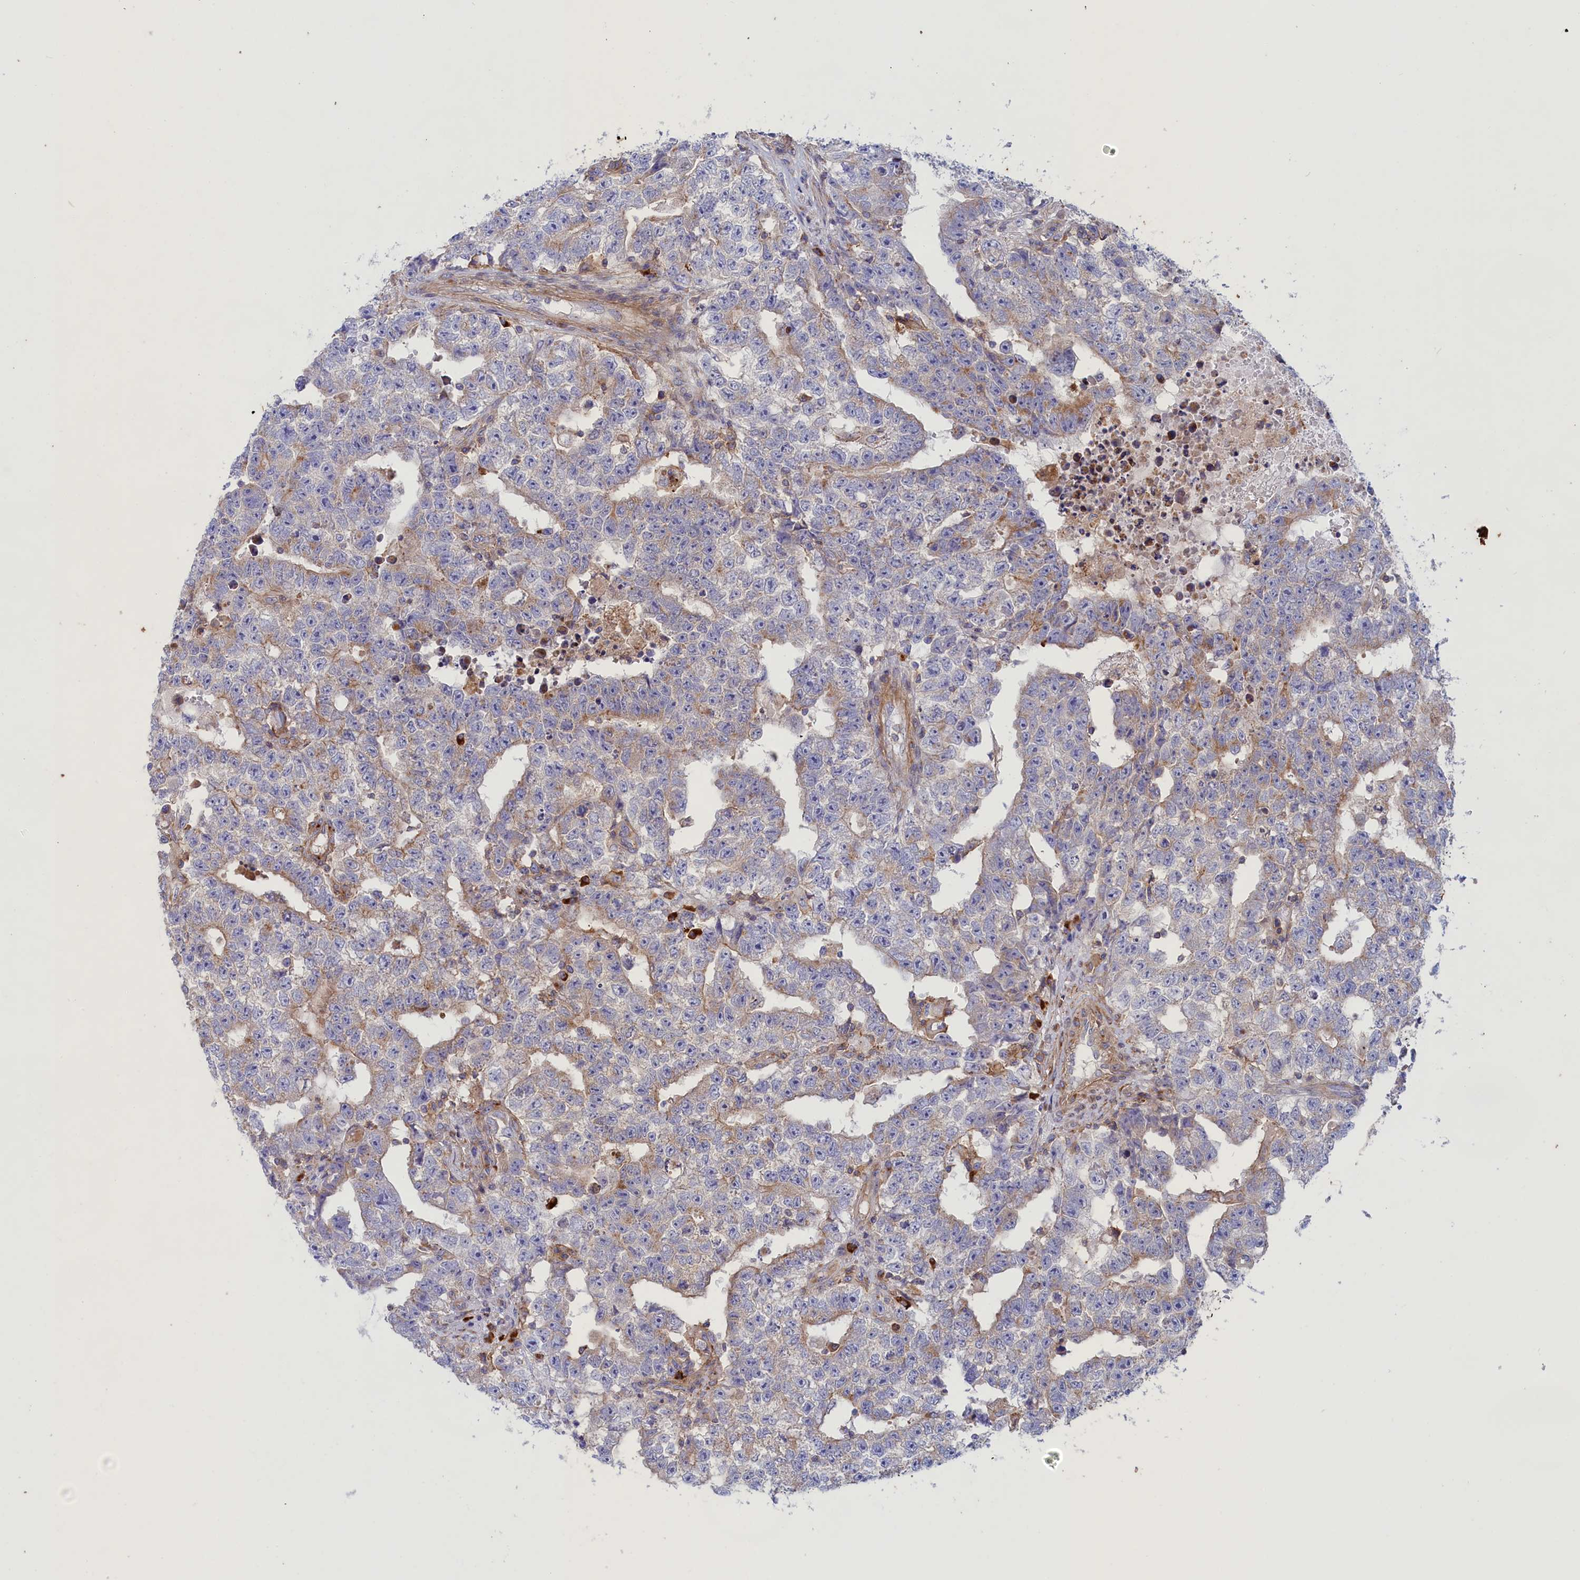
{"staining": {"intensity": "weak", "quantity": "<25%", "location": "cytoplasmic/membranous"}, "tissue": "testis cancer", "cell_type": "Tumor cells", "image_type": "cancer", "snomed": [{"axis": "morphology", "description": "Carcinoma, Embryonal, NOS"}, {"axis": "topography", "description": "Testis"}], "caption": "IHC photomicrograph of neoplastic tissue: testis cancer (embryonal carcinoma) stained with DAB shows no significant protein staining in tumor cells.", "gene": "SCAMP4", "patient": {"sex": "male", "age": 25}}